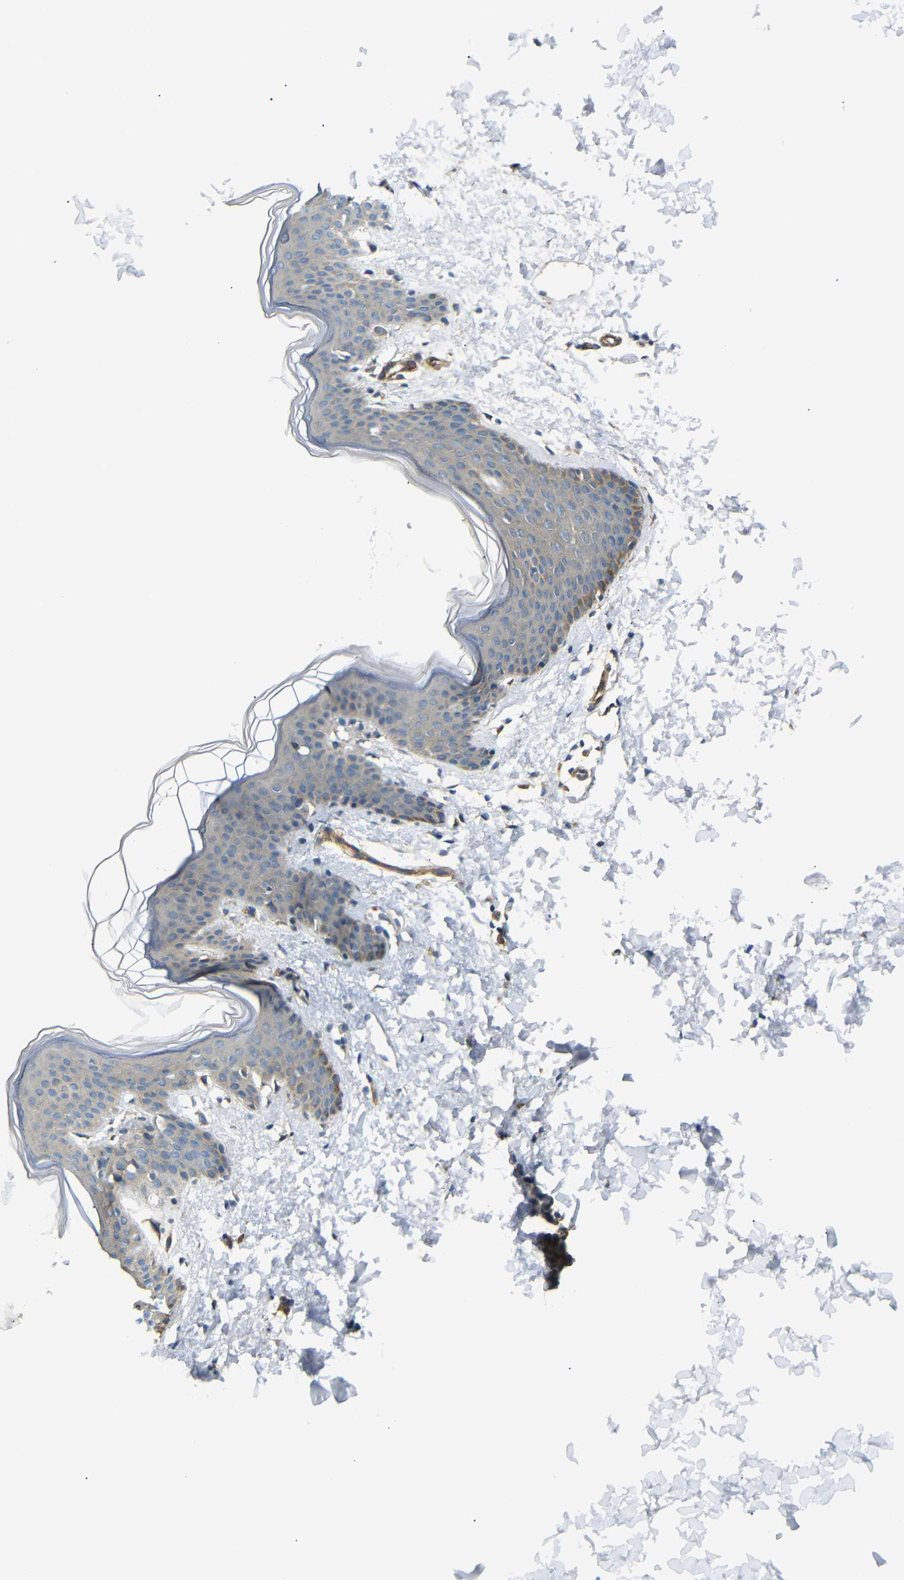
{"staining": {"intensity": "weak", "quantity": ">75%", "location": "cytoplasmic/membranous"}, "tissue": "skin", "cell_type": "Fibroblasts", "image_type": "normal", "snomed": [{"axis": "morphology", "description": "Normal tissue, NOS"}, {"axis": "topography", "description": "Skin"}], "caption": "Immunohistochemical staining of normal skin displays weak cytoplasmic/membranous protein positivity in approximately >75% of fibroblasts. Nuclei are stained in blue.", "gene": "MYO1B", "patient": {"sex": "female", "age": 17}}